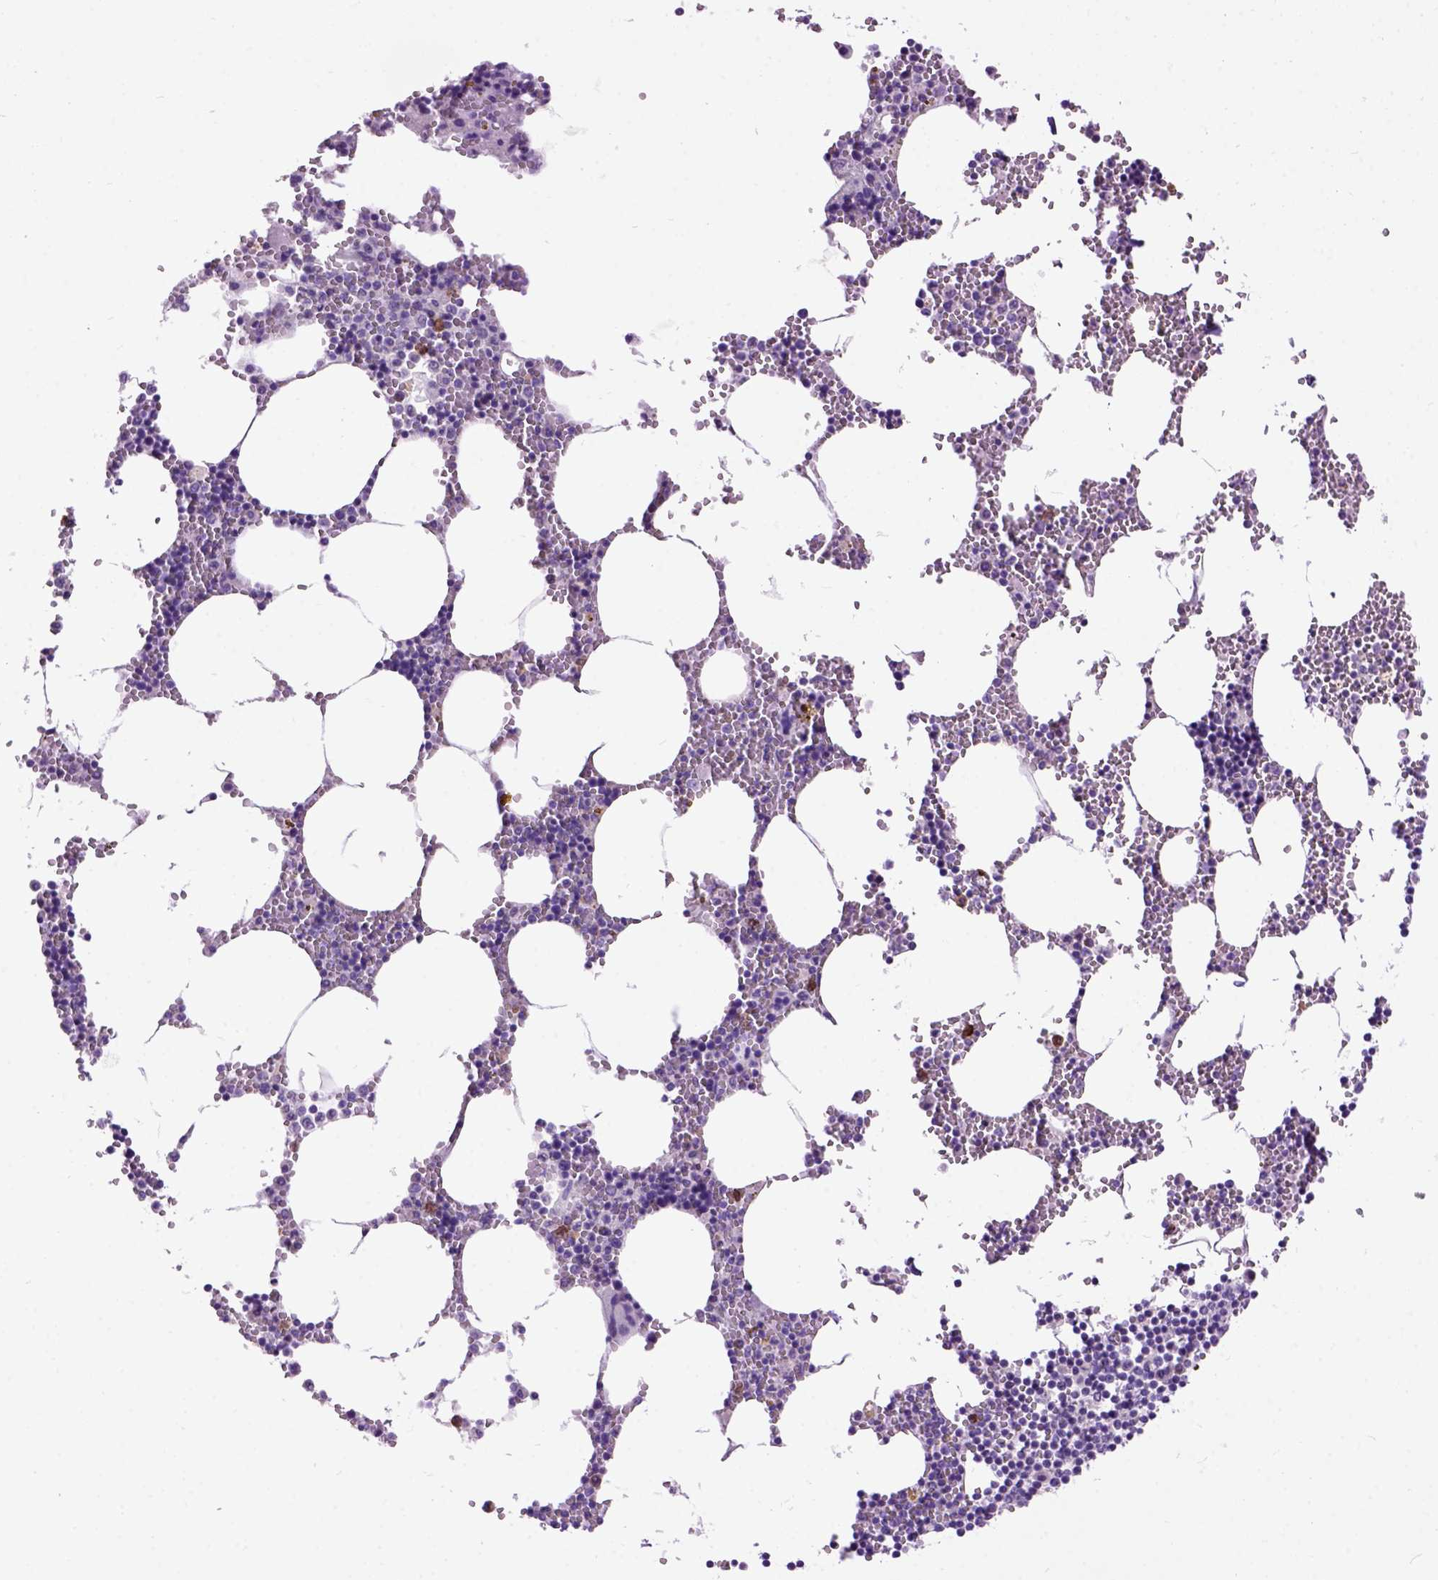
{"staining": {"intensity": "strong", "quantity": "<25%", "location": "cytoplasmic/membranous"}, "tissue": "bone marrow", "cell_type": "Hematopoietic cells", "image_type": "normal", "snomed": [{"axis": "morphology", "description": "Normal tissue, NOS"}, {"axis": "topography", "description": "Bone marrow"}], "caption": "High-power microscopy captured an IHC image of unremarkable bone marrow, revealing strong cytoplasmic/membranous staining in approximately <25% of hematopoietic cells.", "gene": "MAPT", "patient": {"sex": "male", "age": 54}}